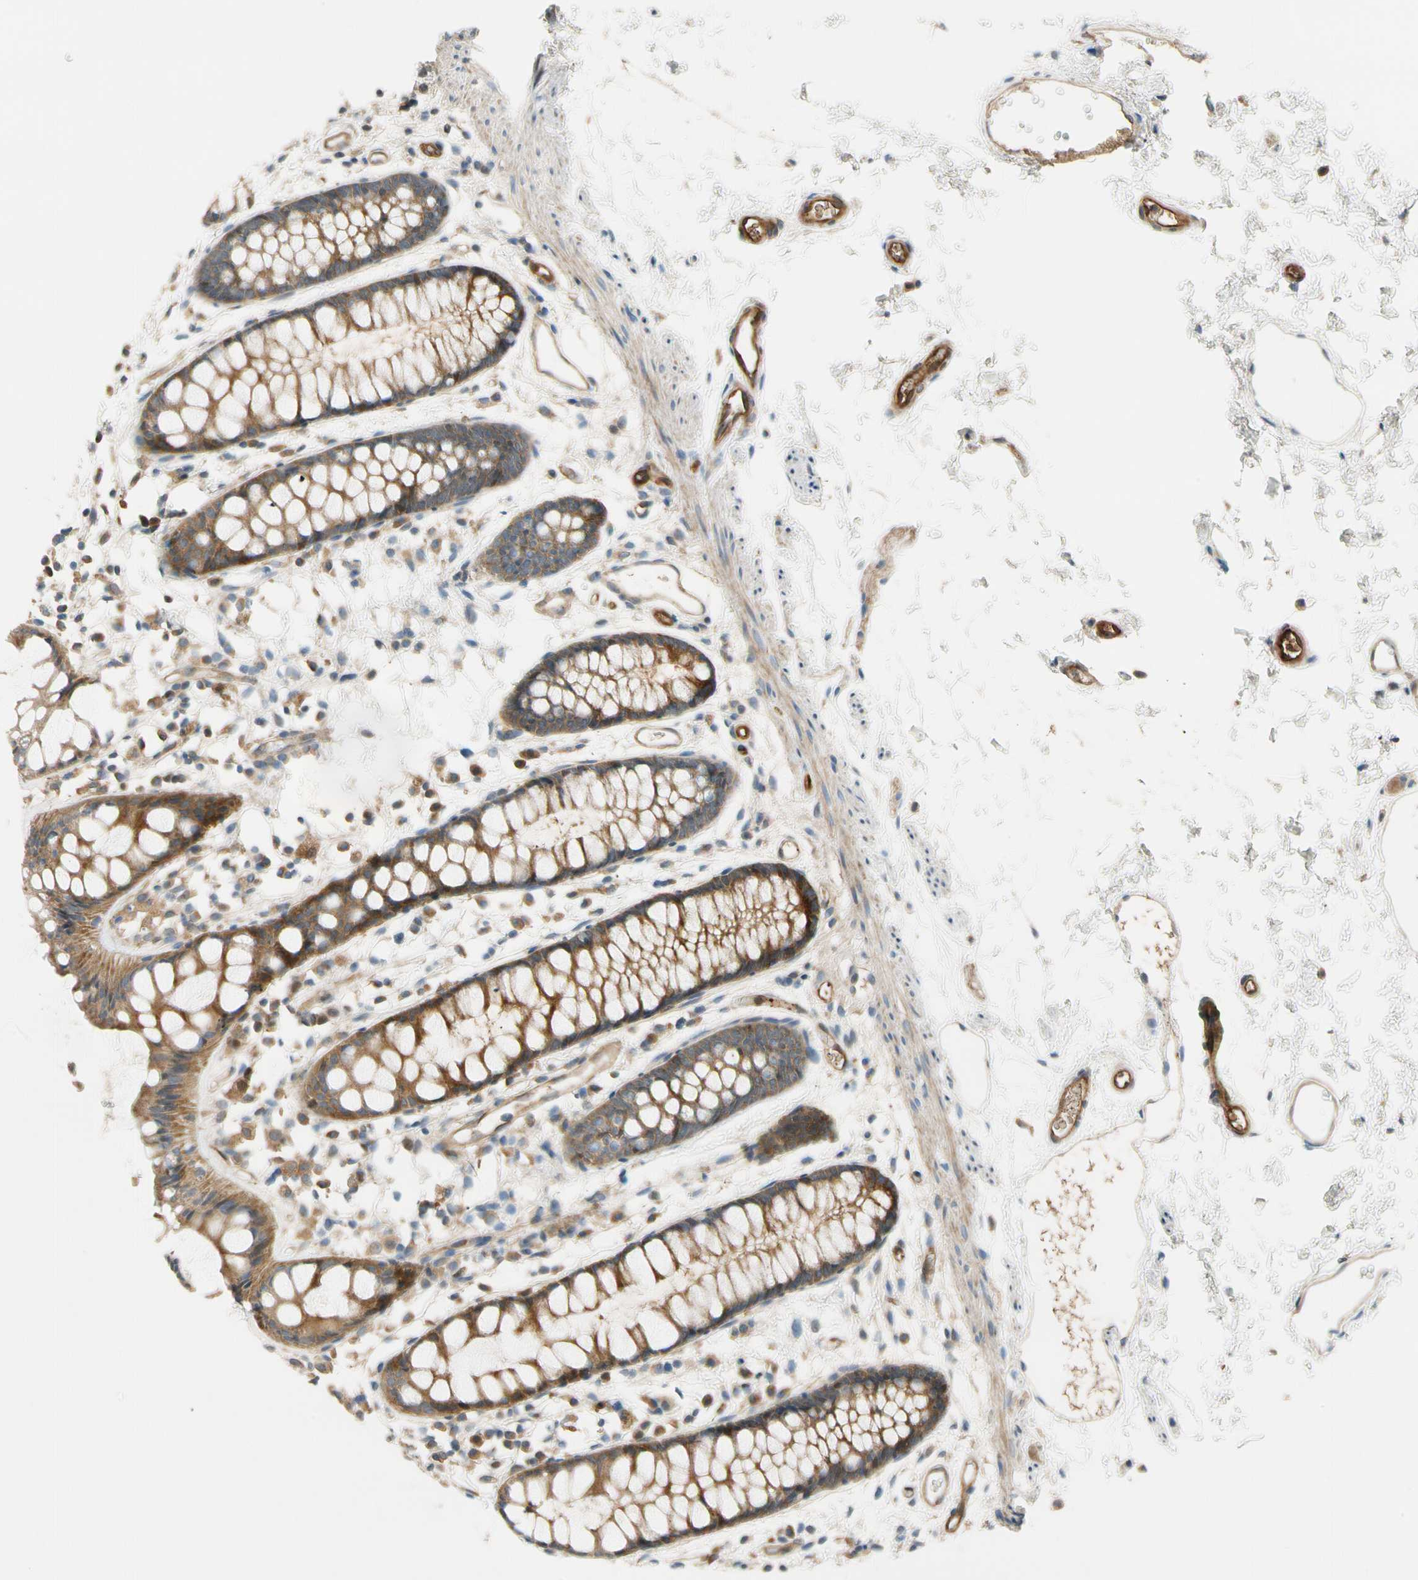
{"staining": {"intensity": "strong", "quantity": ">75%", "location": "cytoplasmic/membranous"}, "tissue": "rectum", "cell_type": "Glandular cells", "image_type": "normal", "snomed": [{"axis": "morphology", "description": "Normal tissue, NOS"}, {"axis": "topography", "description": "Rectum"}], "caption": "Rectum was stained to show a protein in brown. There is high levels of strong cytoplasmic/membranous staining in about >75% of glandular cells. Using DAB (brown) and hematoxylin (blue) stains, captured at high magnification using brightfield microscopy.", "gene": "PARP14", "patient": {"sex": "female", "age": 66}}